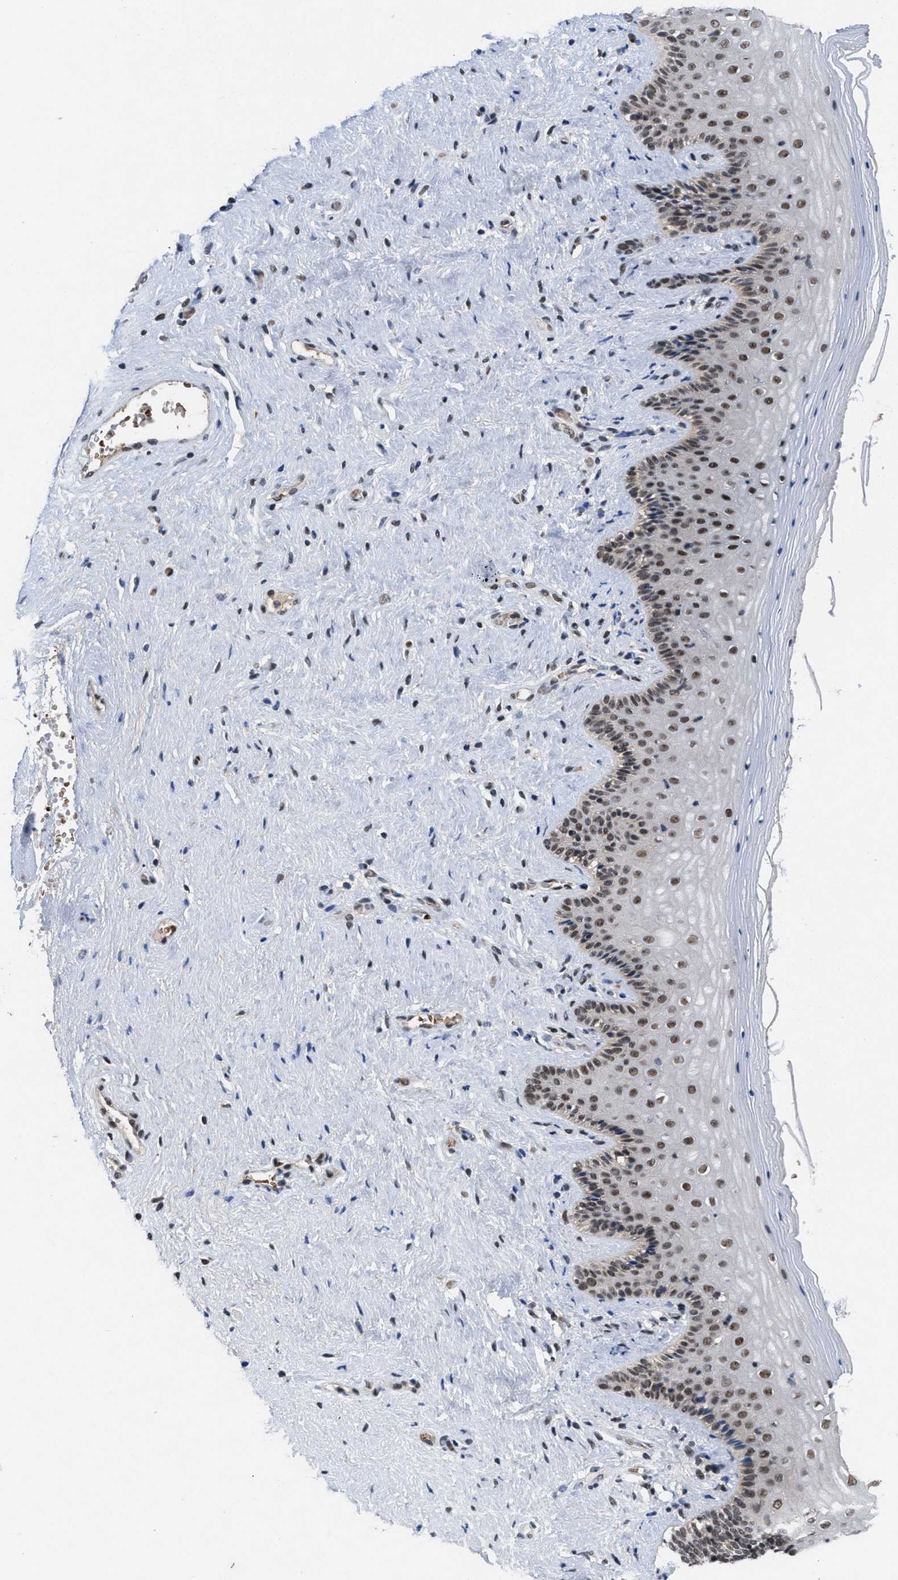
{"staining": {"intensity": "moderate", "quantity": ">75%", "location": "nuclear"}, "tissue": "vagina", "cell_type": "Squamous epithelial cells", "image_type": "normal", "snomed": [{"axis": "morphology", "description": "Normal tissue, NOS"}, {"axis": "topography", "description": "Vagina"}], "caption": "Immunohistochemistry (IHC) of benign vagina shows medium levels of moderate nuclear staining in about >75% of squamous epithelial cells. The protein of interest is shown in brown color, while the nuclei are stained blue.", "gene": "ZNF346", "patient": {"sex": "female", "age": 44}}